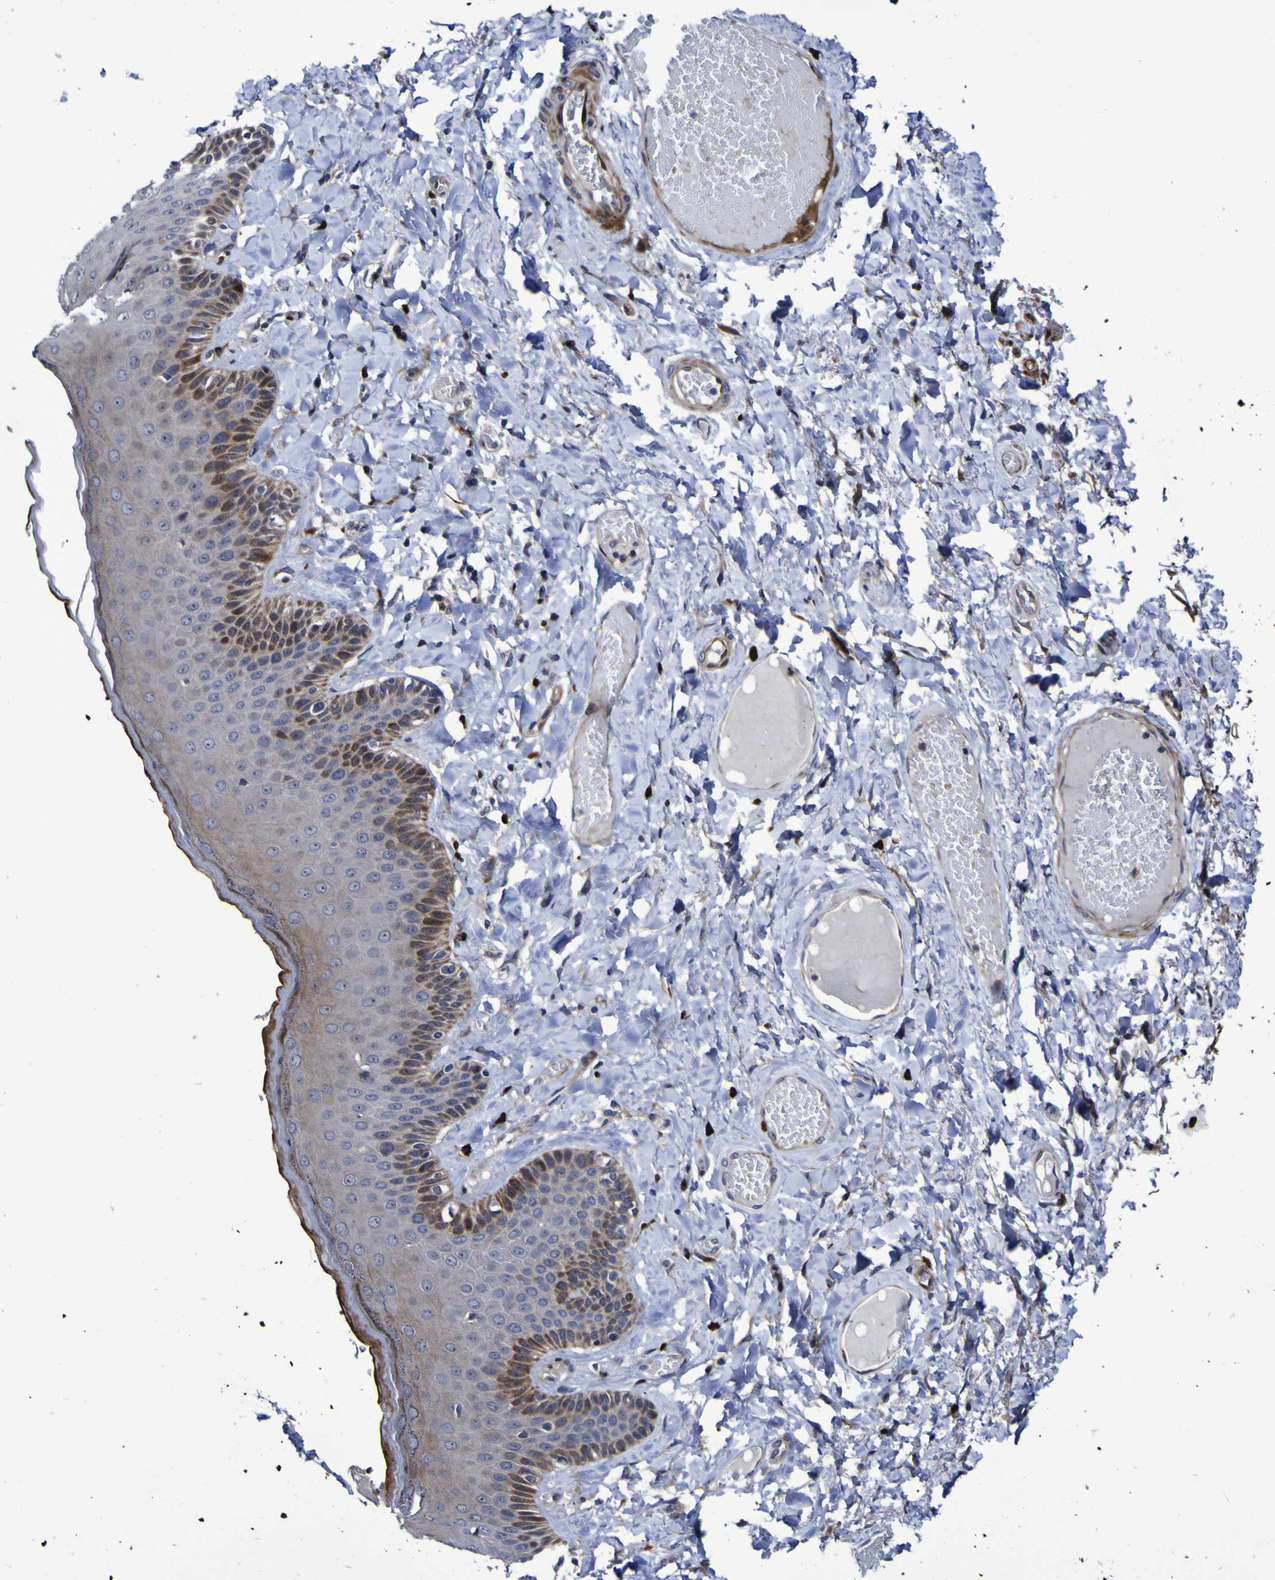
{"staining": {"intensity": "moderate", "quantity": "25%-75%", "location": "cytoplasmic/membranous,nuclear"}, "tissue": "skin", "cell_type": "Epidermal cells", "image_type": "normal", "snomed": [{"axis": "morphology", "description": "Normal tissue, NOS"}, {"axis": "topography", "description": "Anal"}], "caption": "DAB (3,3'-diaminobenzidine) immunohistochemical staining of benign human skin reveals moderate cytoplasmic/membranous,nuclear protein positivity in approximately 25%-75% of epidermal cells.", "gene": "MGLL", "patient": {"sex": "male", "age": 69}}